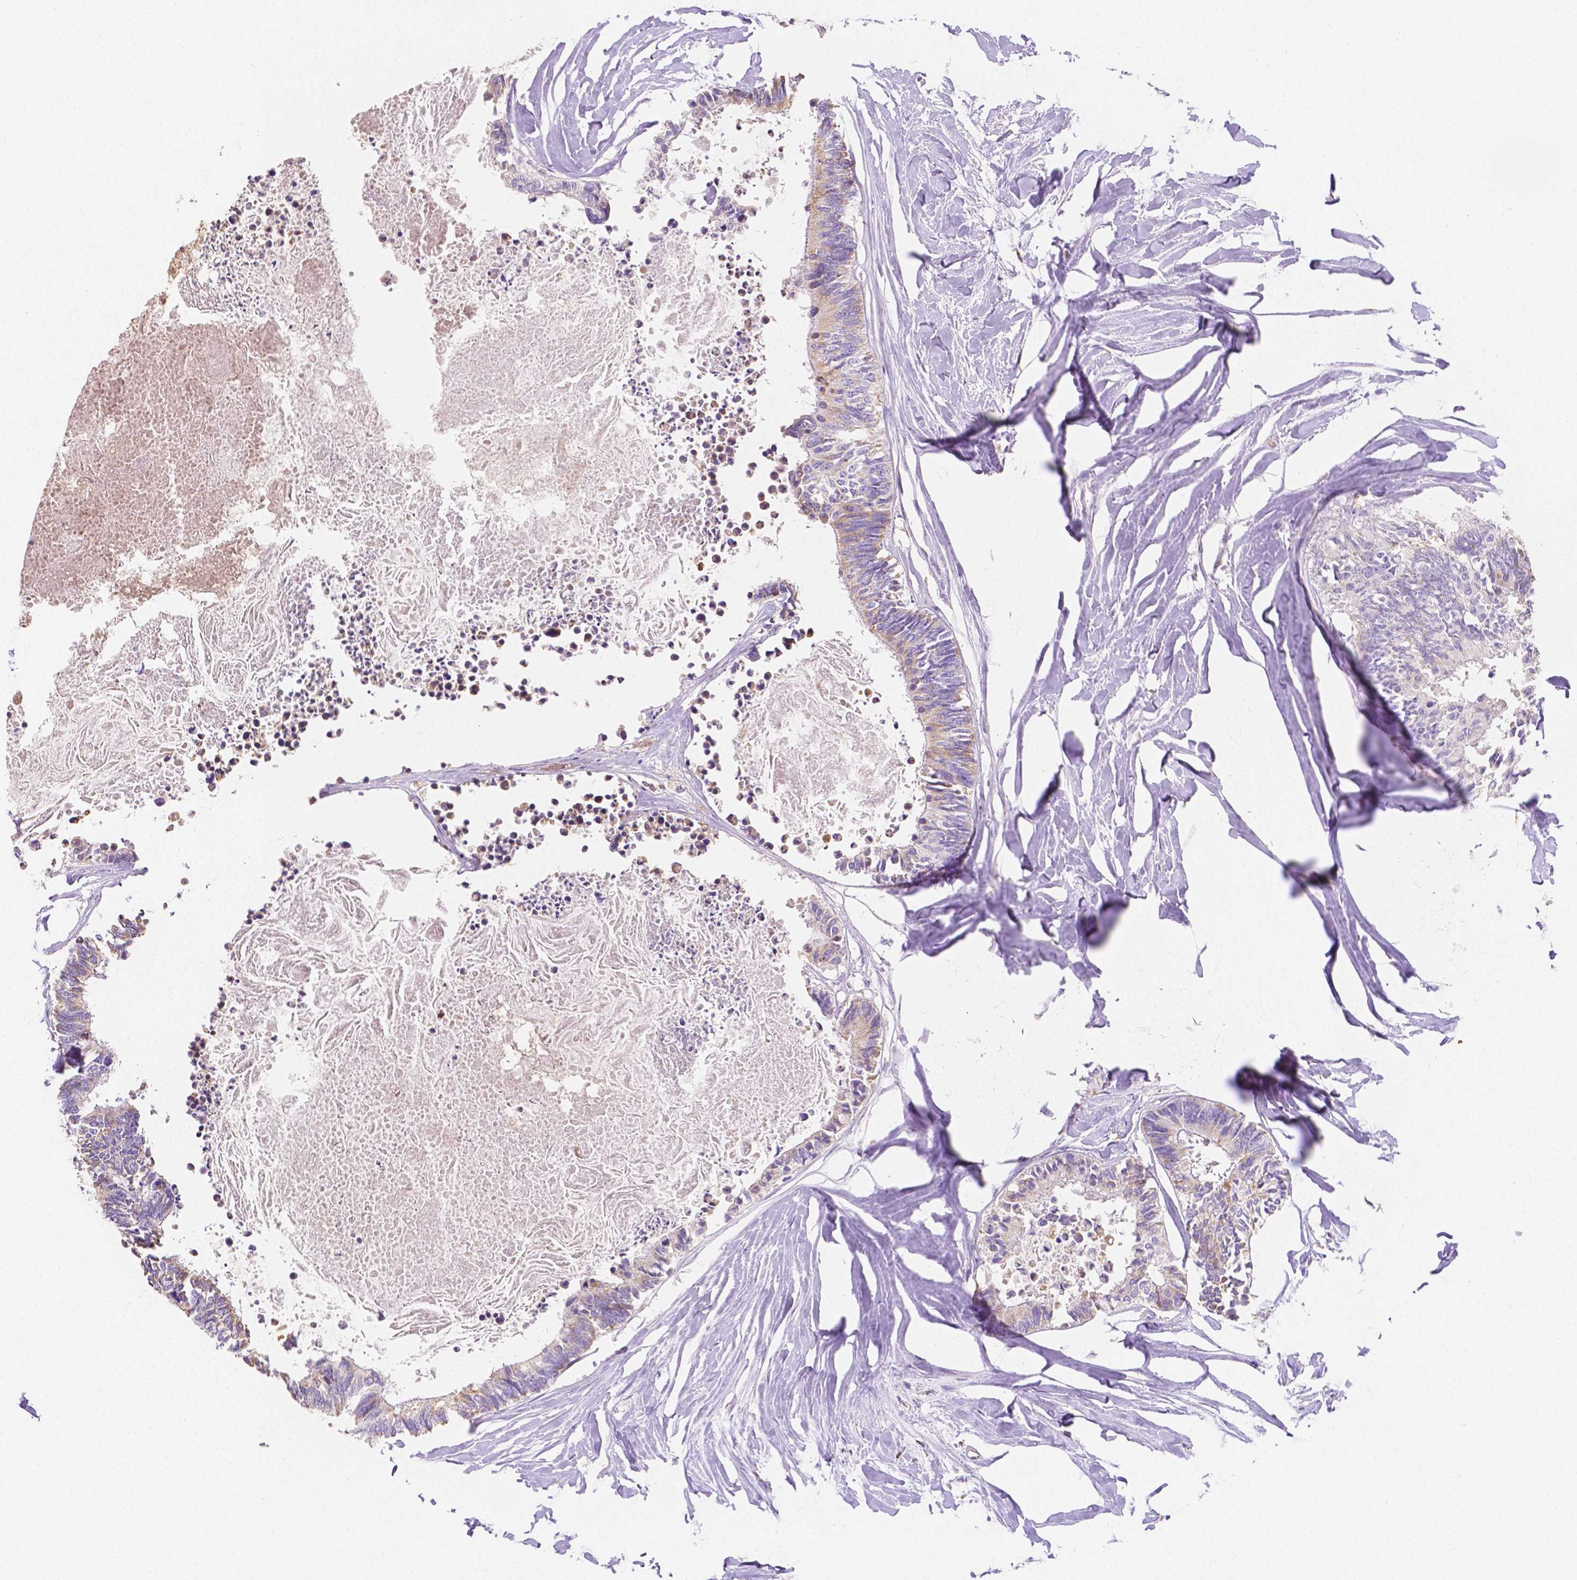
{"staining": {"intensity": "weak", "quantity": "25%-75%", "location": "cytoplasmic/membranous"}, "tissue": "colorectal cancer", "cell_type": "Tumor cells", "image_type": "cancer", "snomed": [{"axis": "morphology", "description": "Adenocarcinoma, NOS"}, {"axis": "topography", "description": "Colon"}, {"axis": "topography", "description": "Rectum"}], "caption": "Immunohistochemical staining of colorectal cancer (adenocarcinoma) reveals low levels of weak cytoplasmic/membranous protein expression in about 25%-75% of tumor cells.", "gene": "TMEM130", "patient": {"sex": "male", "age": 57}}